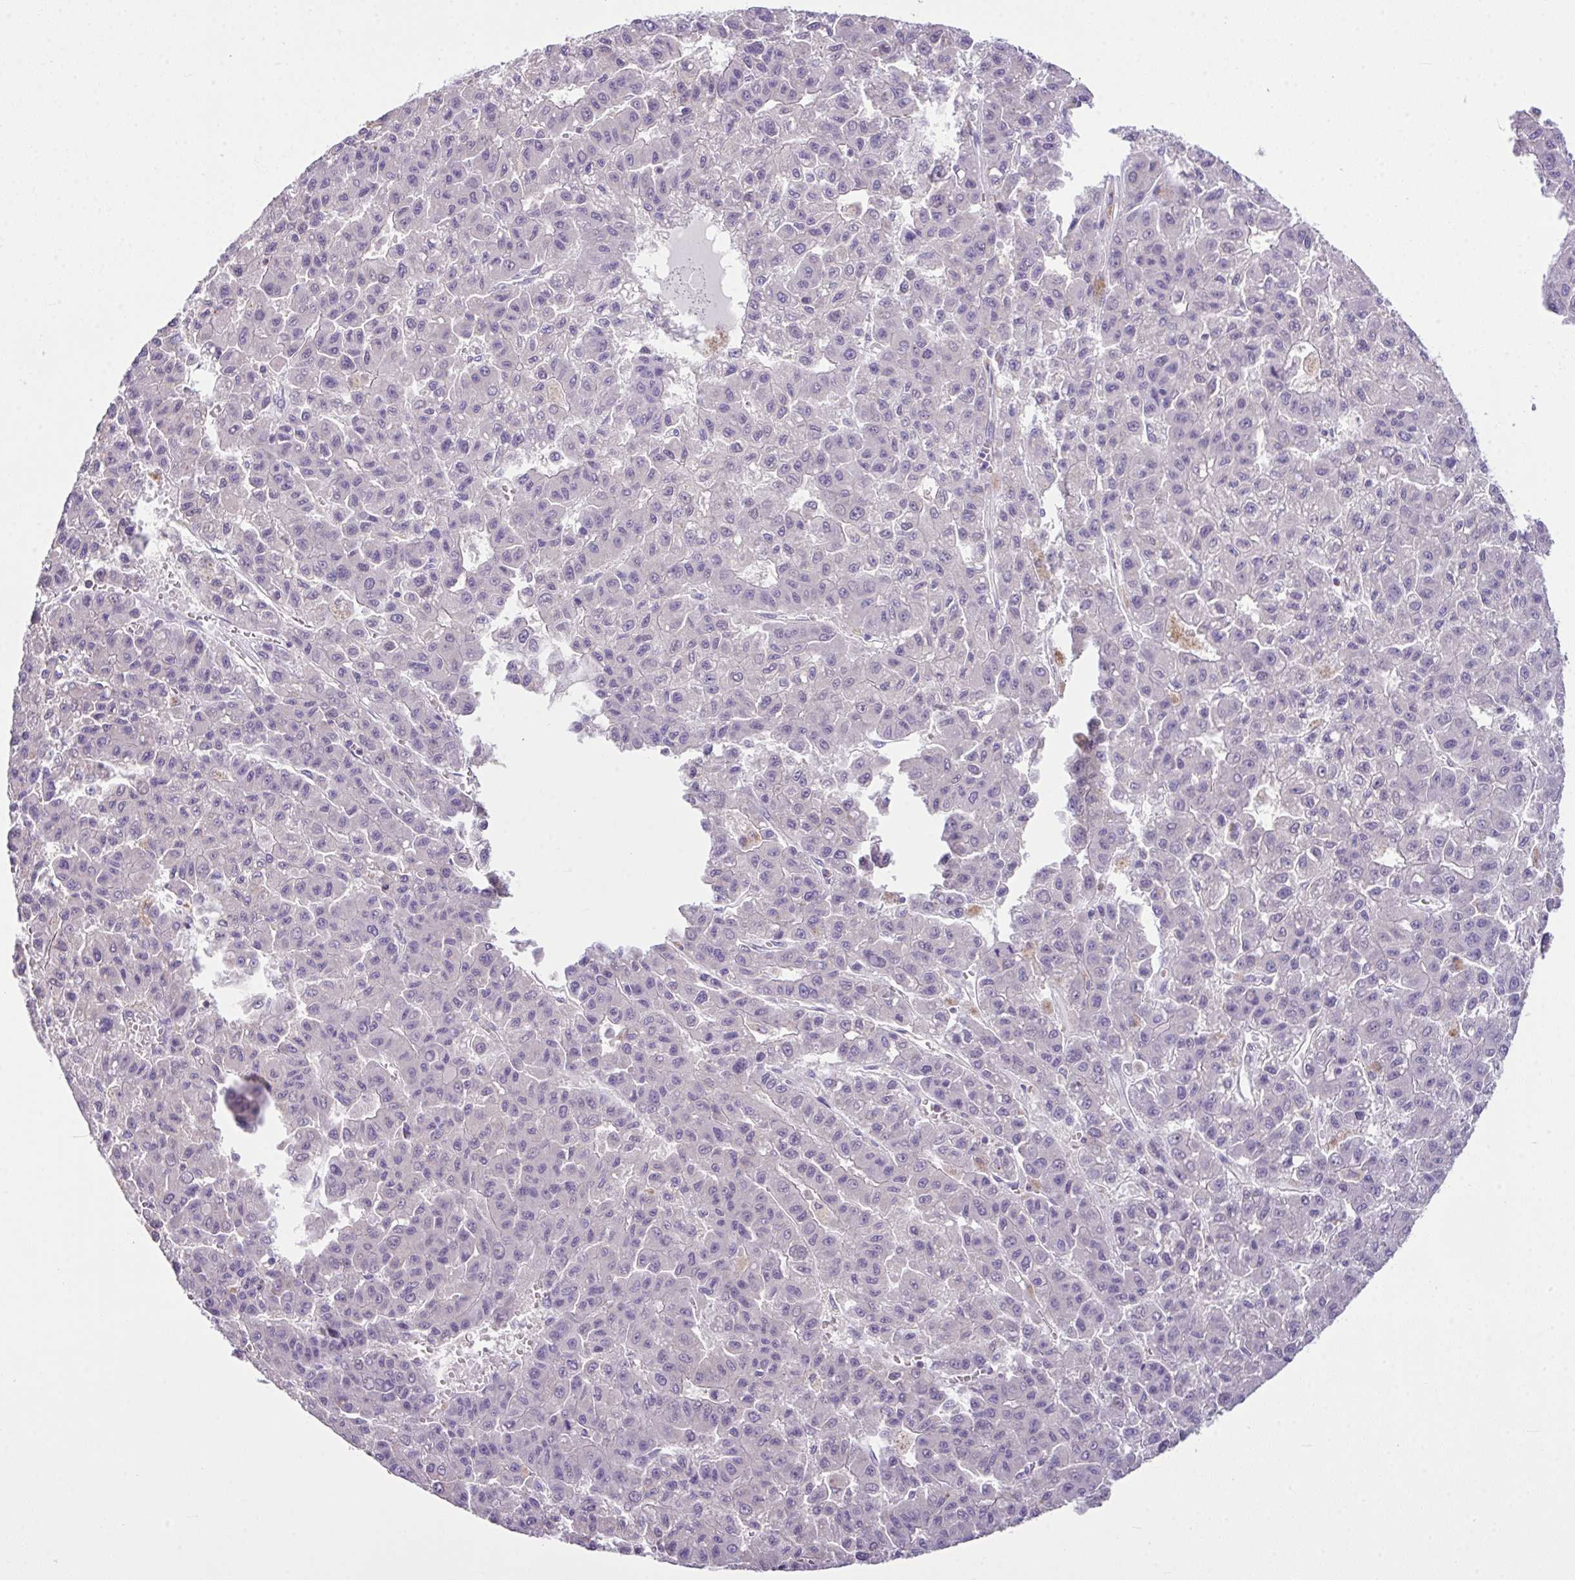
{"staining": {"intensity": "negative", "quantity": "none", "location": "none"}, "tissue": "liver cancer", "cell_type": "Tumor cells", "image_type": "cancer", "snomed": [{"axis": "morphology", "description": "Carcinoma, Hepatocellular, NOS"}, {"axis": "topography", "description": "Liver"}], "caption": "Photomicrograph shows no significant protein staining in tumor cells of hepatocellular carcinoma (liver).", "gene": "D2HGDH", "patient": {"sex": "male", "age": 70}}